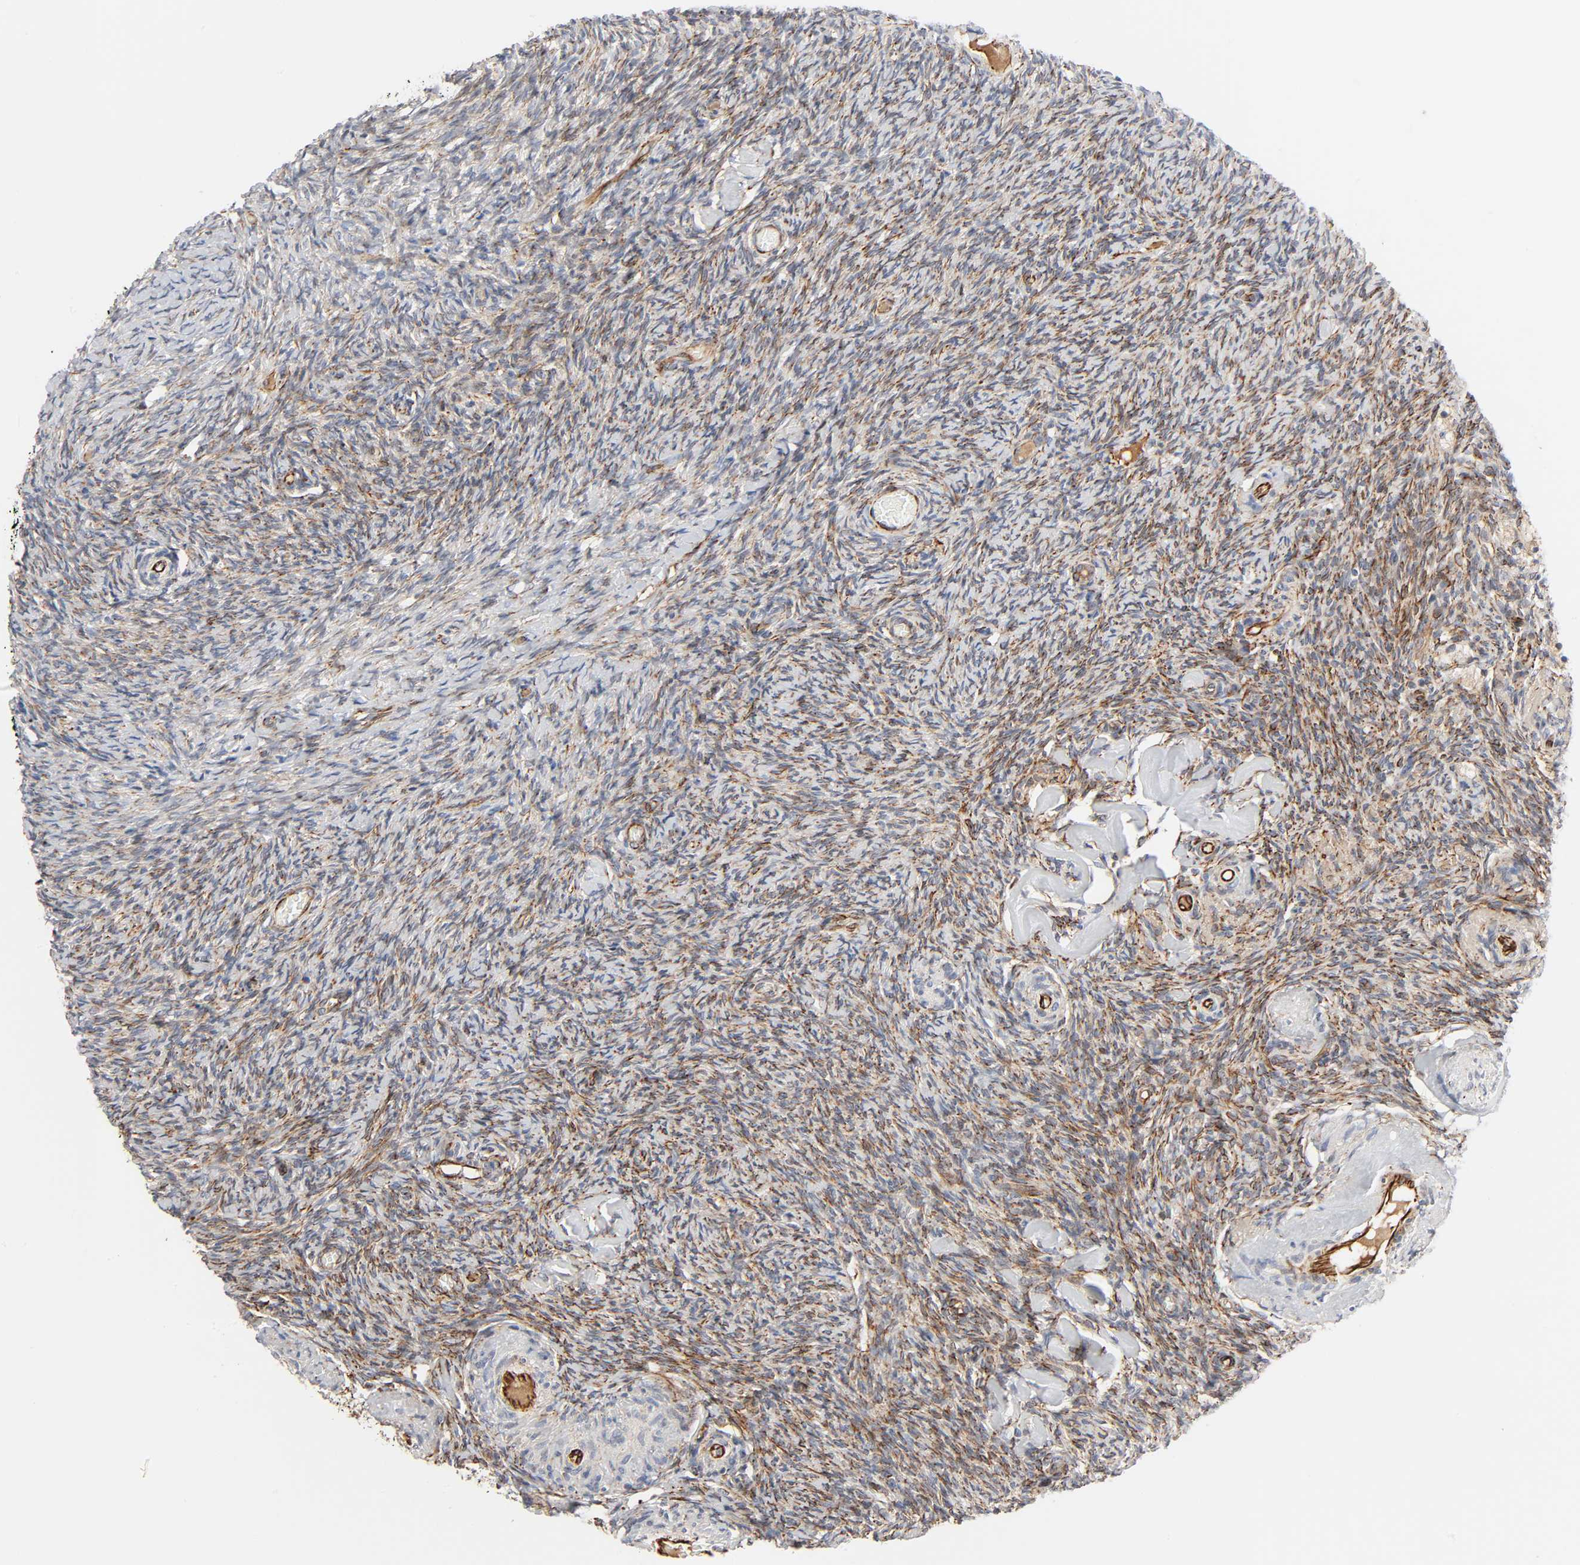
{"staining": {"intensity": "strong", "quantity": ">75%", "location": "cytoplasmic/membranous"}, "tissue": "ovary", "cell_type": "Ovarian stroma cells", "image_type": "normal", "snomed": [{"axis": "morphology", "description": "Normal tissue, NOS"}, {"axis": "topography", "description": "Ovary"}], "caption": "Protein staining of unremarkable ovary shows strong cytoplasmic/membranous positivity in approximately >75% of ovarian stroma cells.", "gene": "REEP5", "patient": {"sex": "female", "age": 60}}